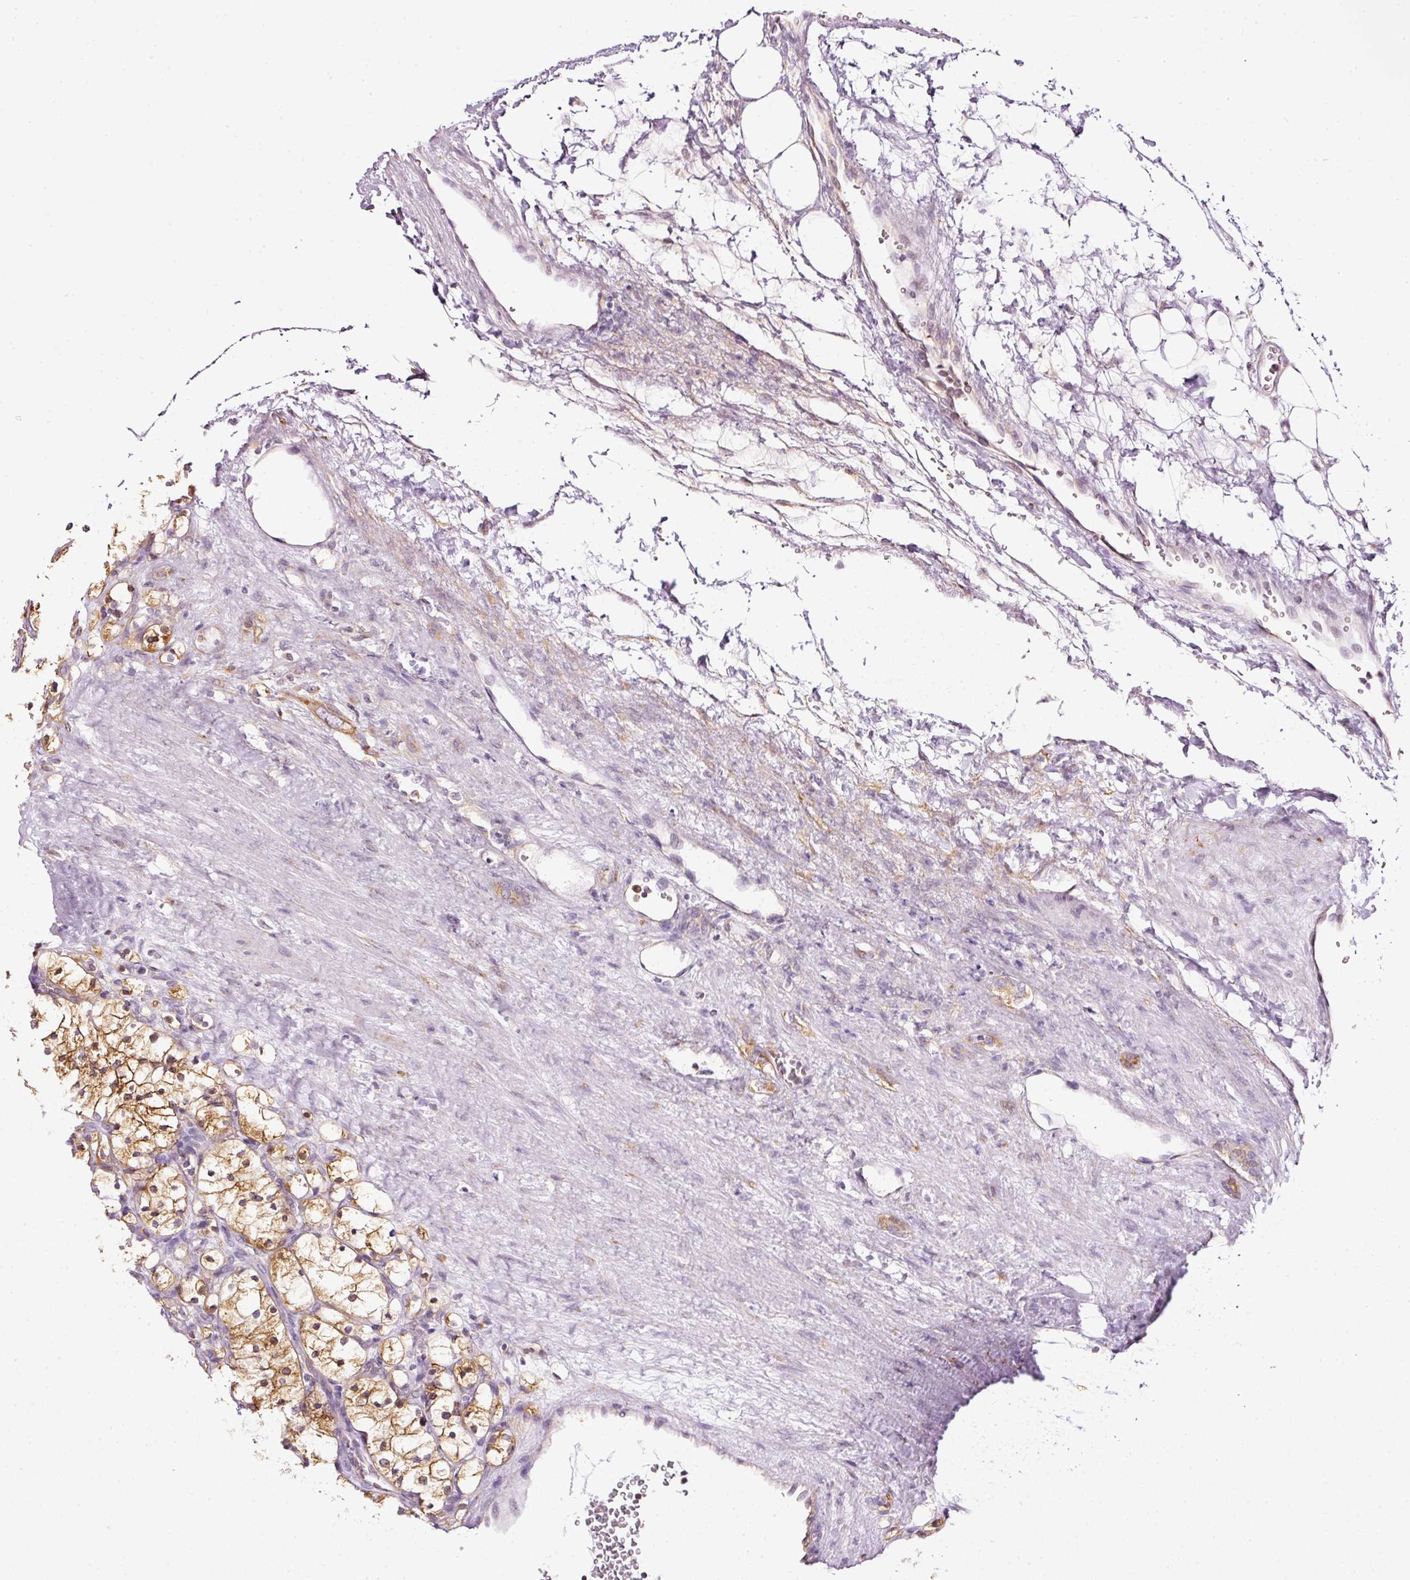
{"staining": {"intensity": "moderate", "quantity": ">75%", "location": "cytoplasmic/membranous"}, "tissue": "renal cancer", "cell_type": "Tumor cells", "image_type": "cancer", "snomed": [{"axis": "morphology", "description": "Adenocarcinoma, NOS"}, {"axis": "topography", "description": "Kidney"}], "caption": "Adenocarcinoma (renal) stained with DAB immunohistochemistry (IHC) reveals medium levels of moderate cytoplasmic/membranous staining in about >75% of tumor cells.", "gene": "SCNM1", "patient": {"sex": "female", "age": 83}}